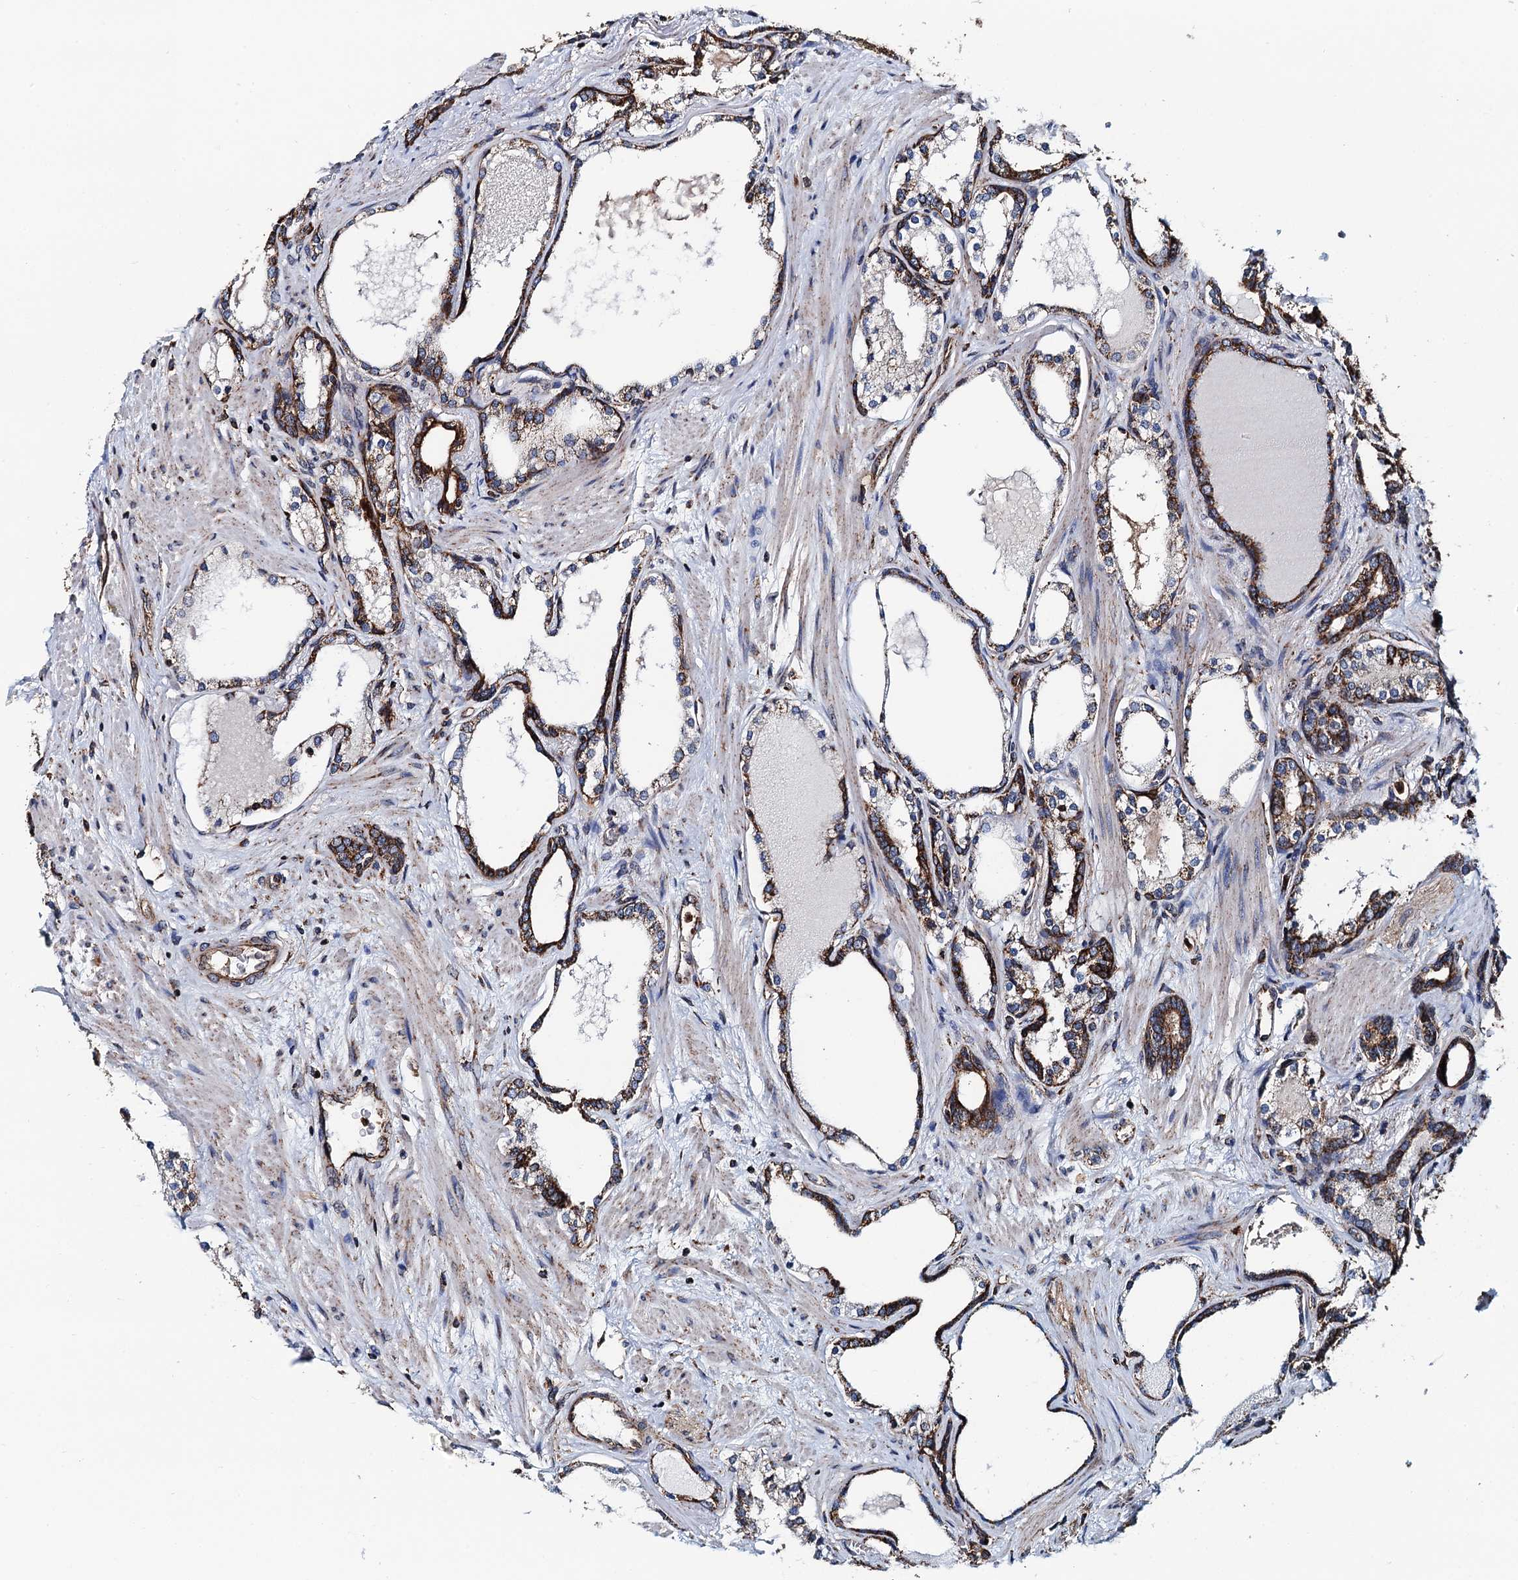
{"staining": {"intensity": "strong", "quantity": "25%-75%", "location": "cytoplasmic/membranous"}, "tissue": "prostate cancer", "cell_type": "Tumor cells", "image_type": "cancer", "snomed": [{"axis": "morphology", "description": "Adenocarcinoma, High grade"}, {"axis": "topography", "description": "Prostate"}], "caption": "Human high-grade adenocarcinoma (prostate) stained with a brown dye shows strong cytoplasmic/membranous positive expression in about 25%-75% of tumor cells.", "gene": "AAGAB", "patient": {"sex": "male", "age": 58}}